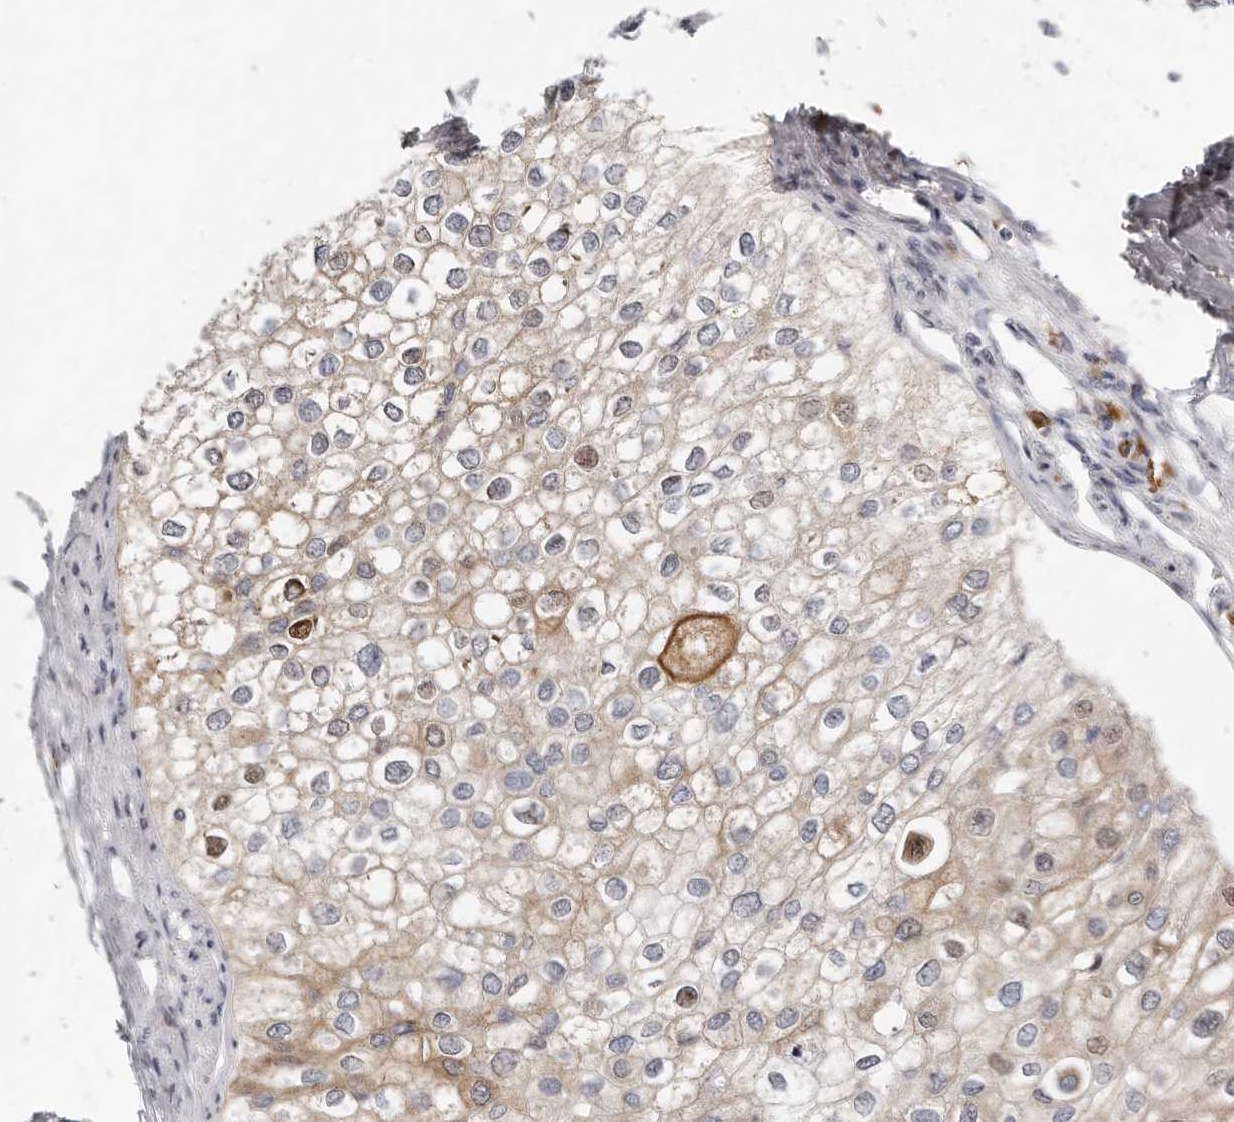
{"staining": {"intensity": "moderate", "quantity": "<25%", "location": "cytoplasmic/membranous,nuclear"}, "tissue": "urothelial cancer", "cell_type": "Tumor cells", "image_type": "cancer", "snomed": [{"axis": "morphology", "description": "Urothelial carcinoma, High grade"}, {"axis": "topography", "description": "Urinary bladder"}], "caption": "The immunohistochemical stain highlights moderate cytoplasmic/membranous and nuclear expression in tumor cells of urothelial carcinoma (high-grade) tissue.", "gene": "IL32", "patient": {"sex": "male", "age": 64}}